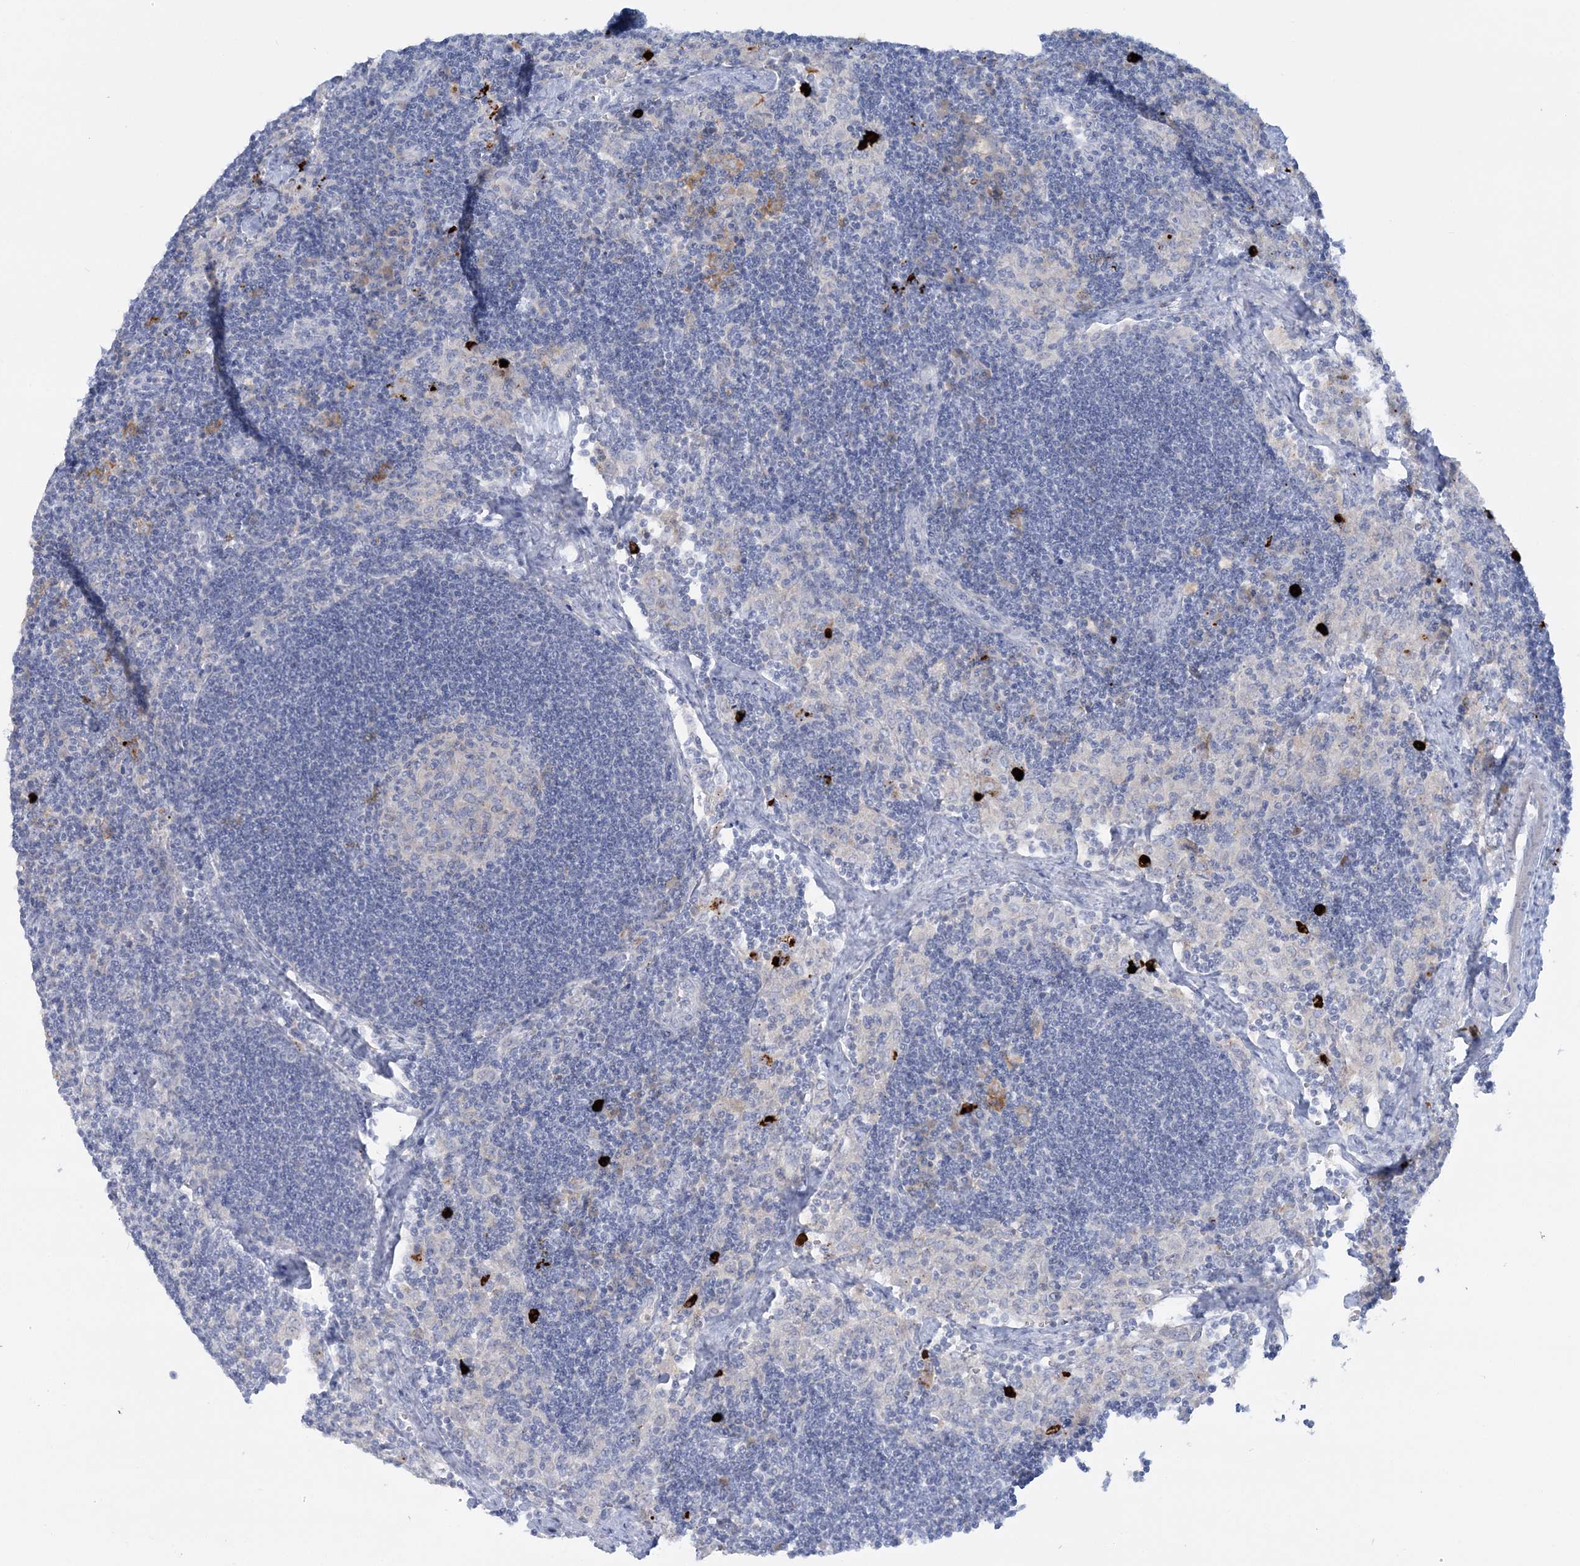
{"staining": {"intensity": "negative", "quantity": "none", "location": "none"}, "tissue": "lymph node", "cell_type": "Germinal center cells", "image_type": "normal", "snomed": [{"axis": "morphology", "description": "Normal tissue, NOS"}, {"axis": "topography", "description": "Lymph node"}], "caption": "Protein analysis of benign lymph node reveals no significant staining in germinal center cells. (Stains: DAB IHC with hematoxylin counter stain, Microscopy: brightfield microscopy at high magnification).", "gene": "WDSUB1", "patient": {"sex": "male", "age": 24}}